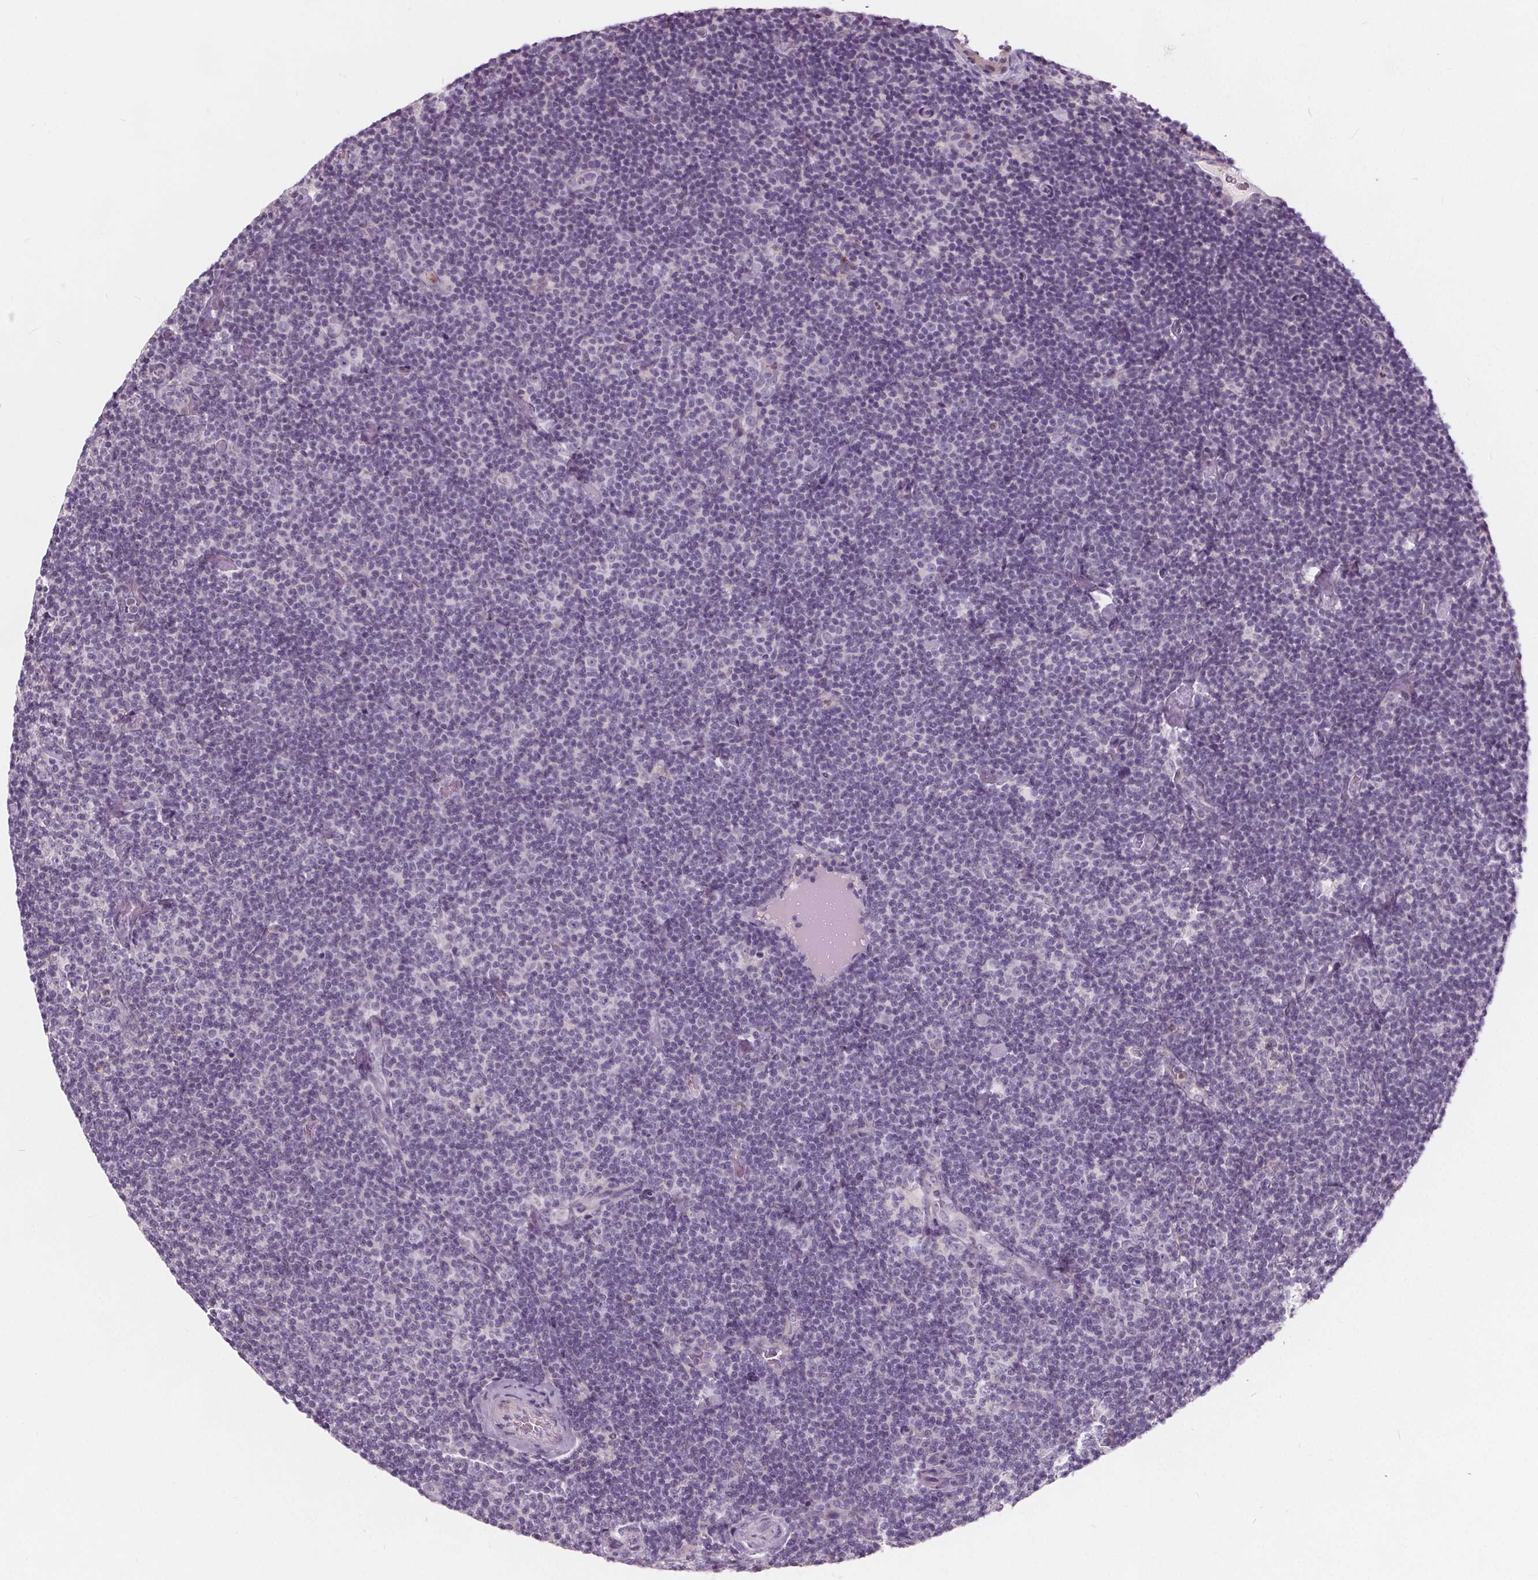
{"staining": {"intensity": "negative", "quantity": "none", "location": "none"}, "tissue": "lymphoma", "cell_type": "Tumor cells", "image_type": "cancer", "snomed": [{"axis": "morphology", "description": "Malignant lymphoma, non-Hodgkin's type, Low grade"}, {"axis": "topography", "description": "Lymph node"}], "caption": "This image is of lymphoma stained with IHC to label a protein in brown with the nuclei are counter-stained blue. There is no expression in tumor cells. (Brightfield microscopy of DAB IHC at high magnification).", "gene": "HAAO", "patient": {"sex": "male", "age": 81}}